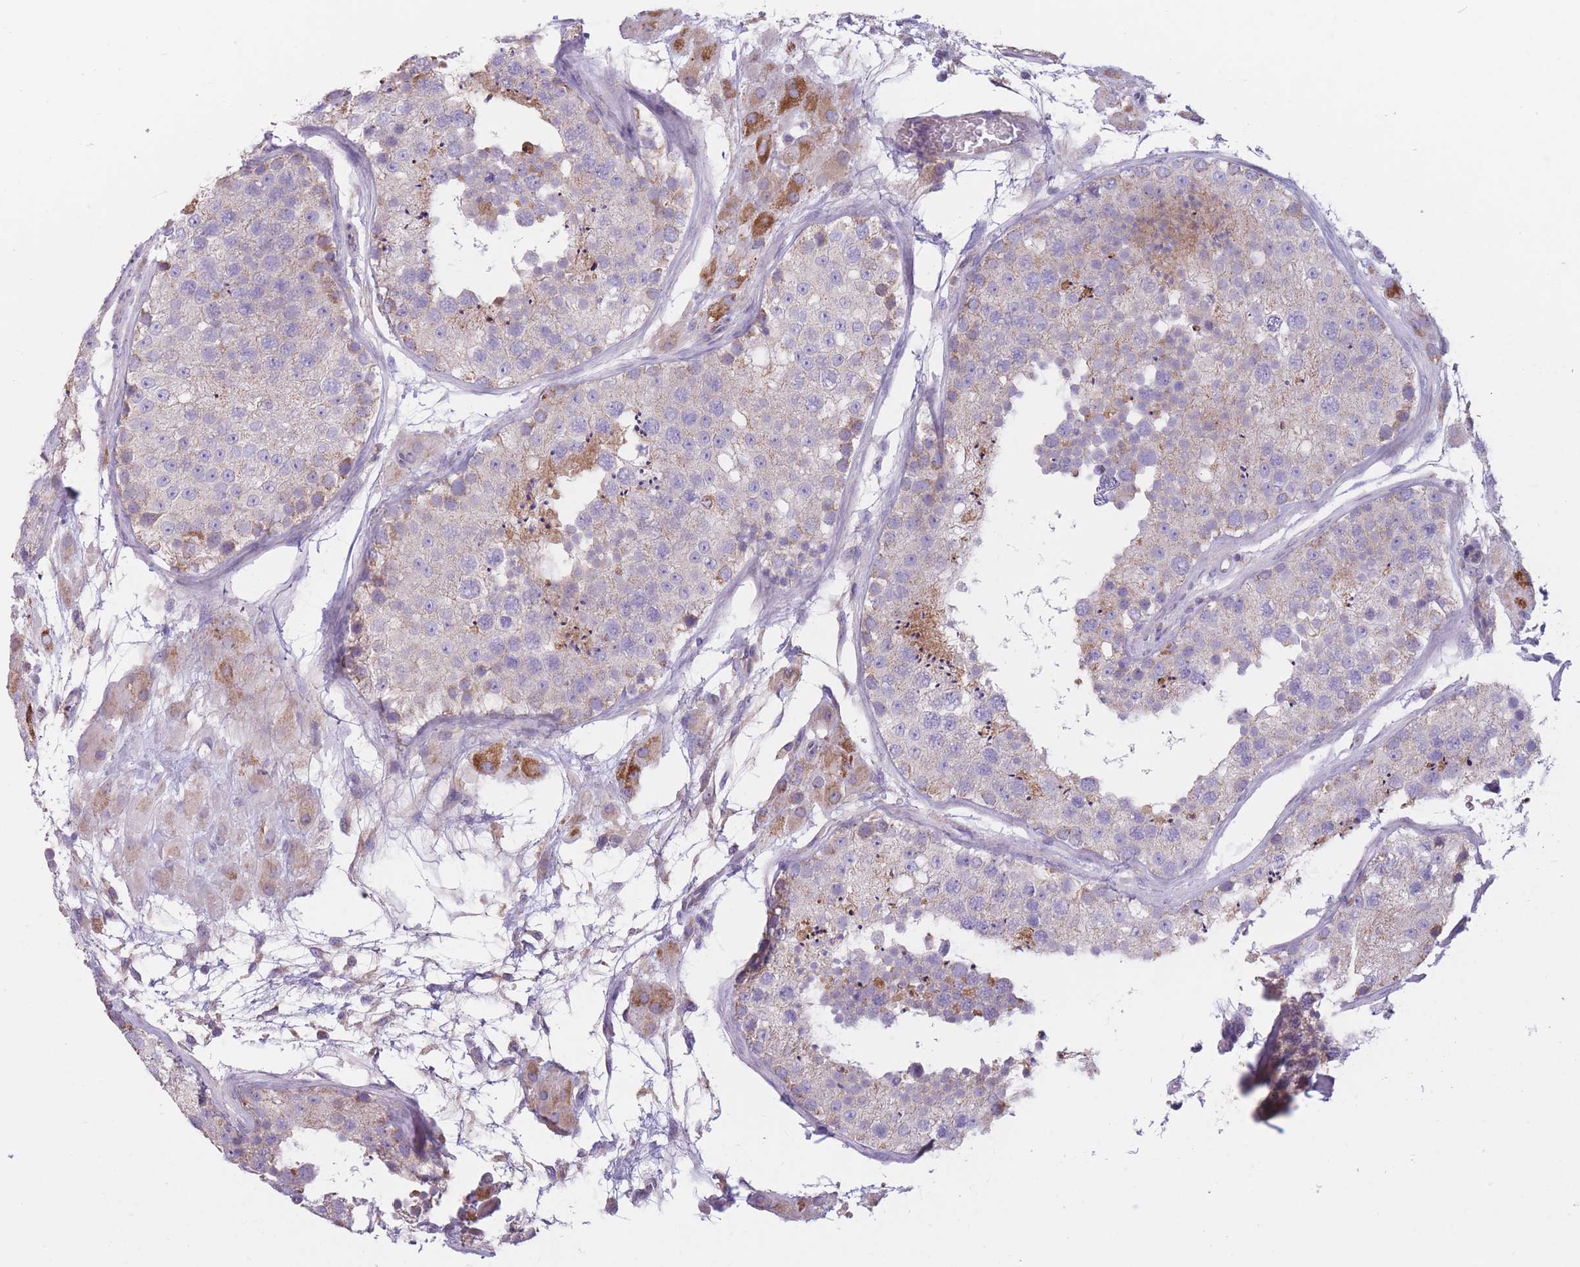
{"staining": {"intensity": "moderate", "quantity": "<25%", "location": "cytoplasmic/membranous"}, "tissue": "testis", "cell_type": "Cells in seminiferous ducts", "image_type": "normal", "snomed": [{"axis": "morphology", "description": "Normal tissue, NOS"}, {"axis": "topography", "description": "Testis"}], "caption": "Immunohistochemical staining of unremarkable testis exhibits low levels of moderate cytoplasmic/membranous expression in about <25% of cells in seminiferous ducts. (DAB (3,3'-diaminobenzidine) IHC with brightfield microscopy, high magnification).", "gene": "SERPINB3", "patient": {"sex": "male", "age": 26}}